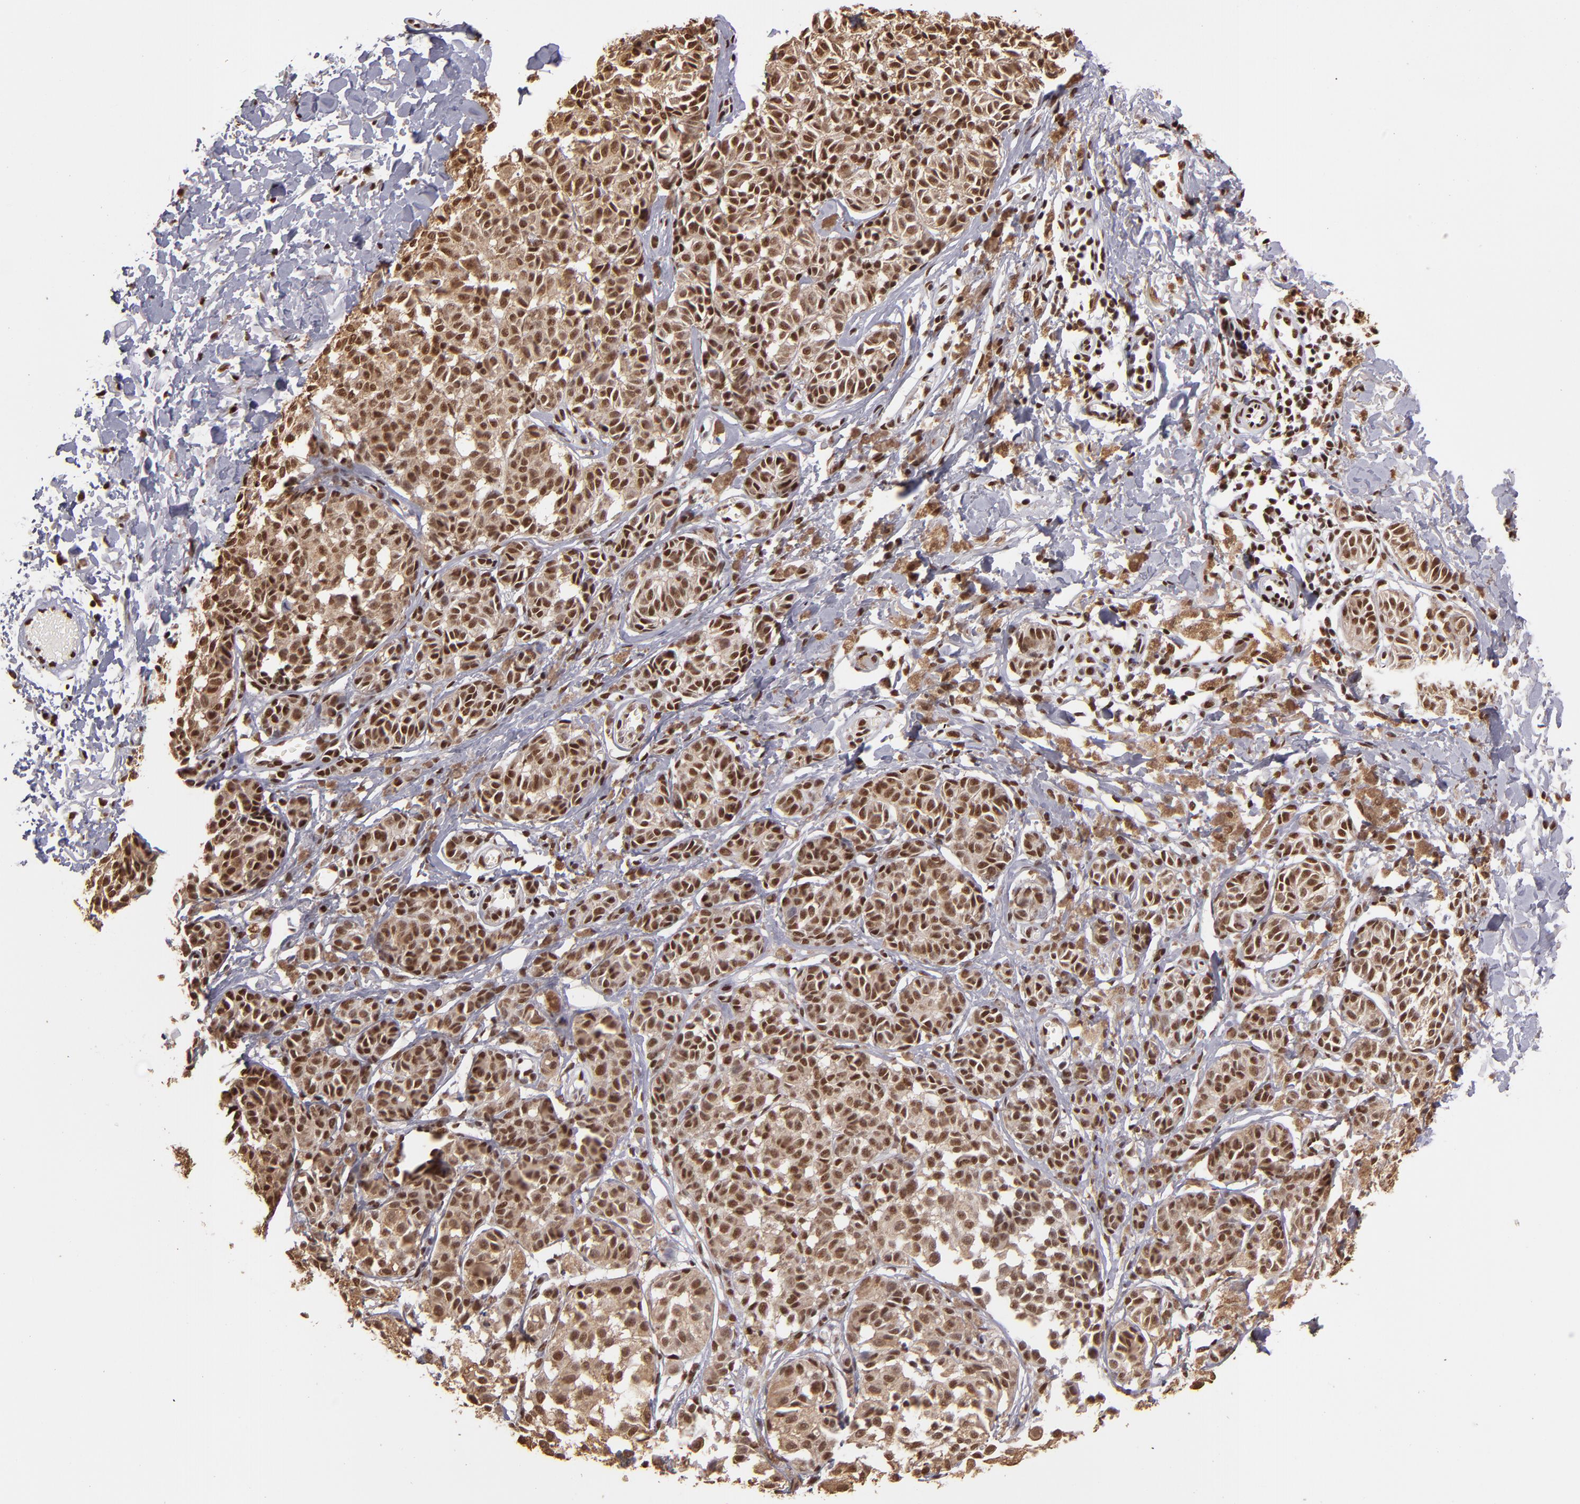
{"staining": {"intensity": "moderate", "quantity": ">75%", "location": "cytoplasmic/membranous,nuclear"}, "tissue": "melanoma", "cell_type": "Tumor cells", "image_type": "cancer", "snomed": [{"axis": "morphology", "description": "Malignant melanoma, NOS"}, {"axis": "topography", "description": "Skin"}], "caption": "This photomicrograph displays IHC staining of malignant melanoma, with medium moderate cytoplasmic/membranous and nuclear positivity in approximately >75% of tumor cells.", "gene": "SP1", "patient": {"sex": "male", "age": 76}}